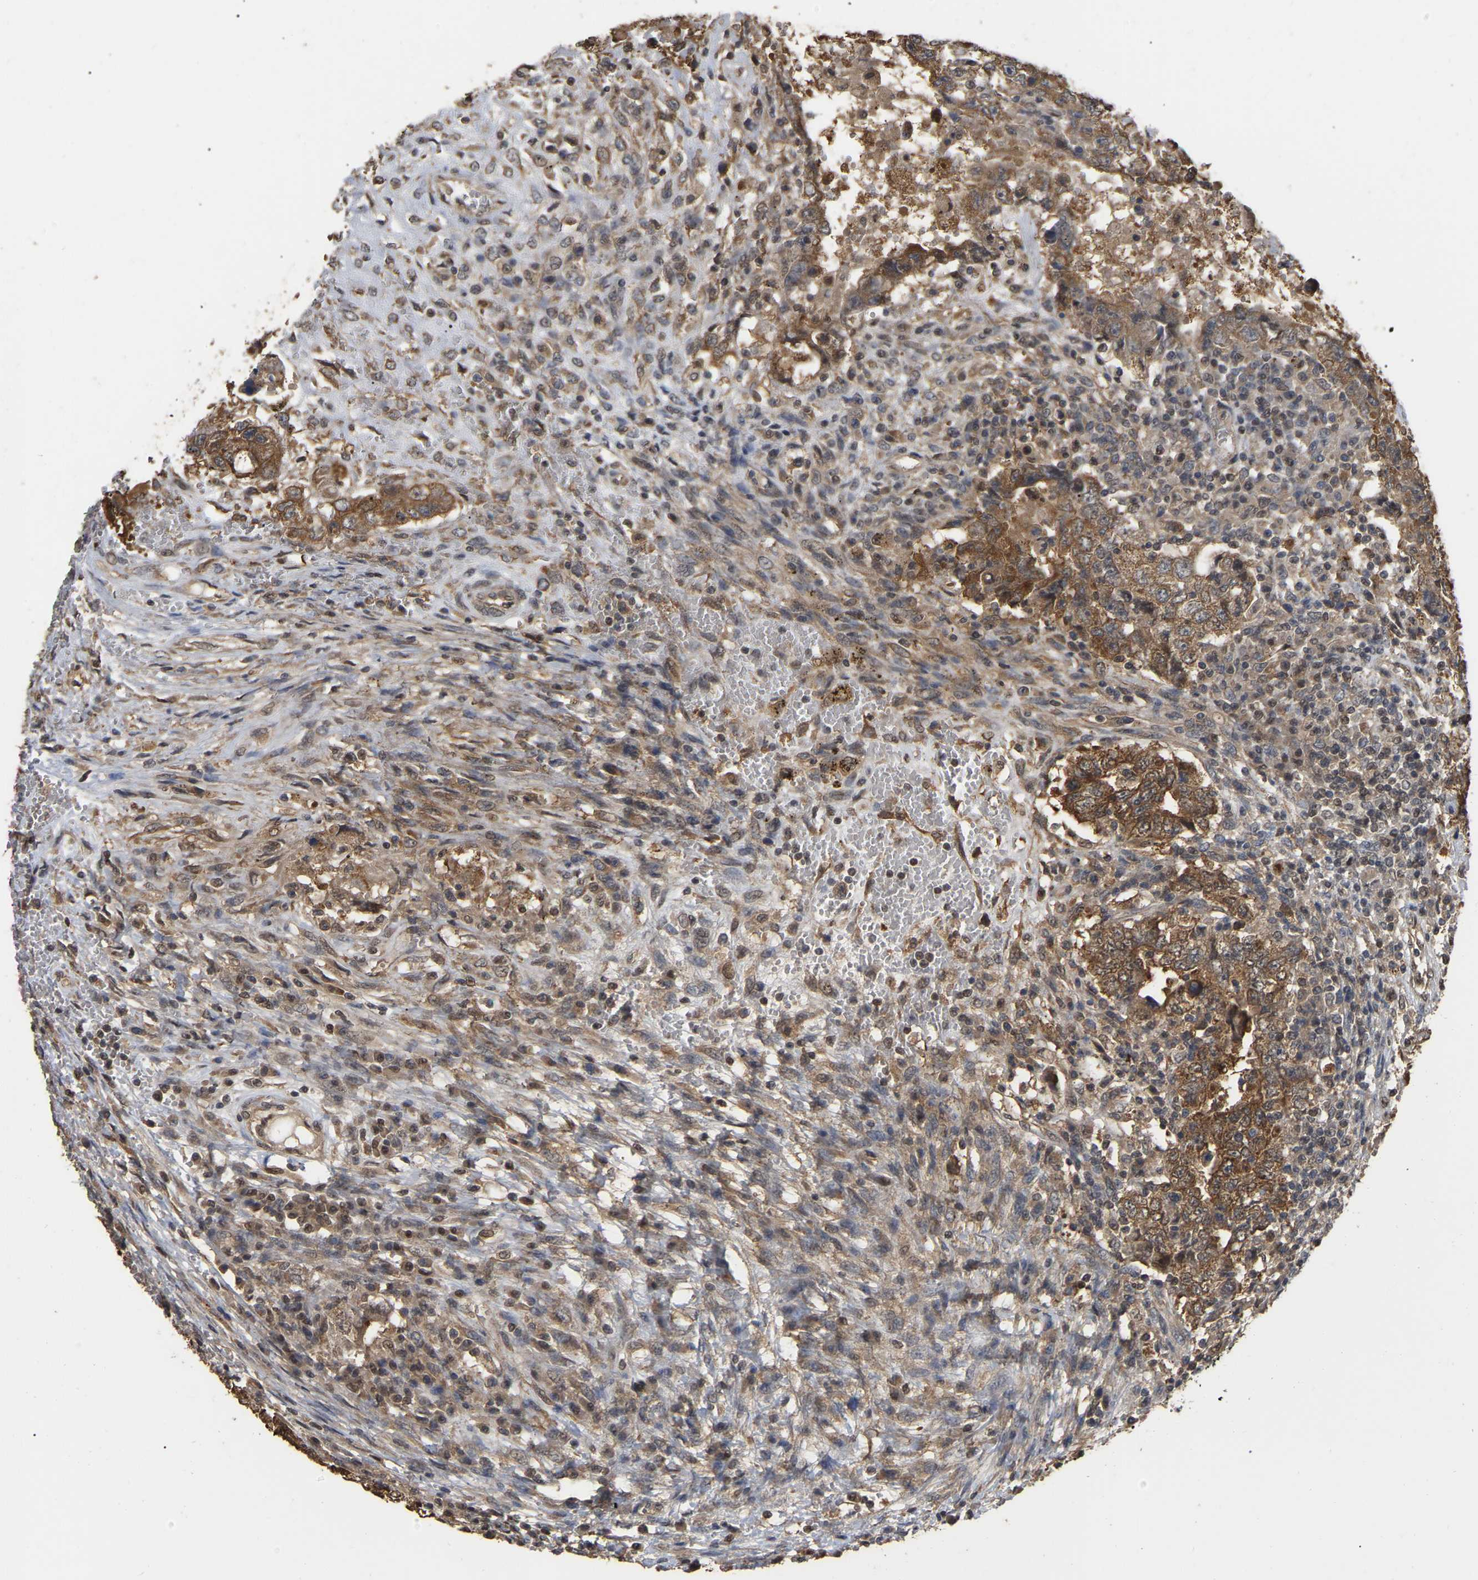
{"staining": {"intensity": "moderate", "quantity": ">75%", "location": "cytoplasmic/membranous"}, "tissue": "testis cancer", "cell_type": "Tumor cells", "image_type": "cancer", "snomed": [{"axis": "morphology", "description": "Carcinoma, Embryonal, NOS"}, {"axis": "topography", "description": "Testis"}], "caption": "Tumor cells show medium levels of moderate cytoplasmic/membranous staining in about >75% of cells in human testis embryonal carcinoma.", "gene": "FAM219A", "patient": {"sex": "male", "age": 26}}